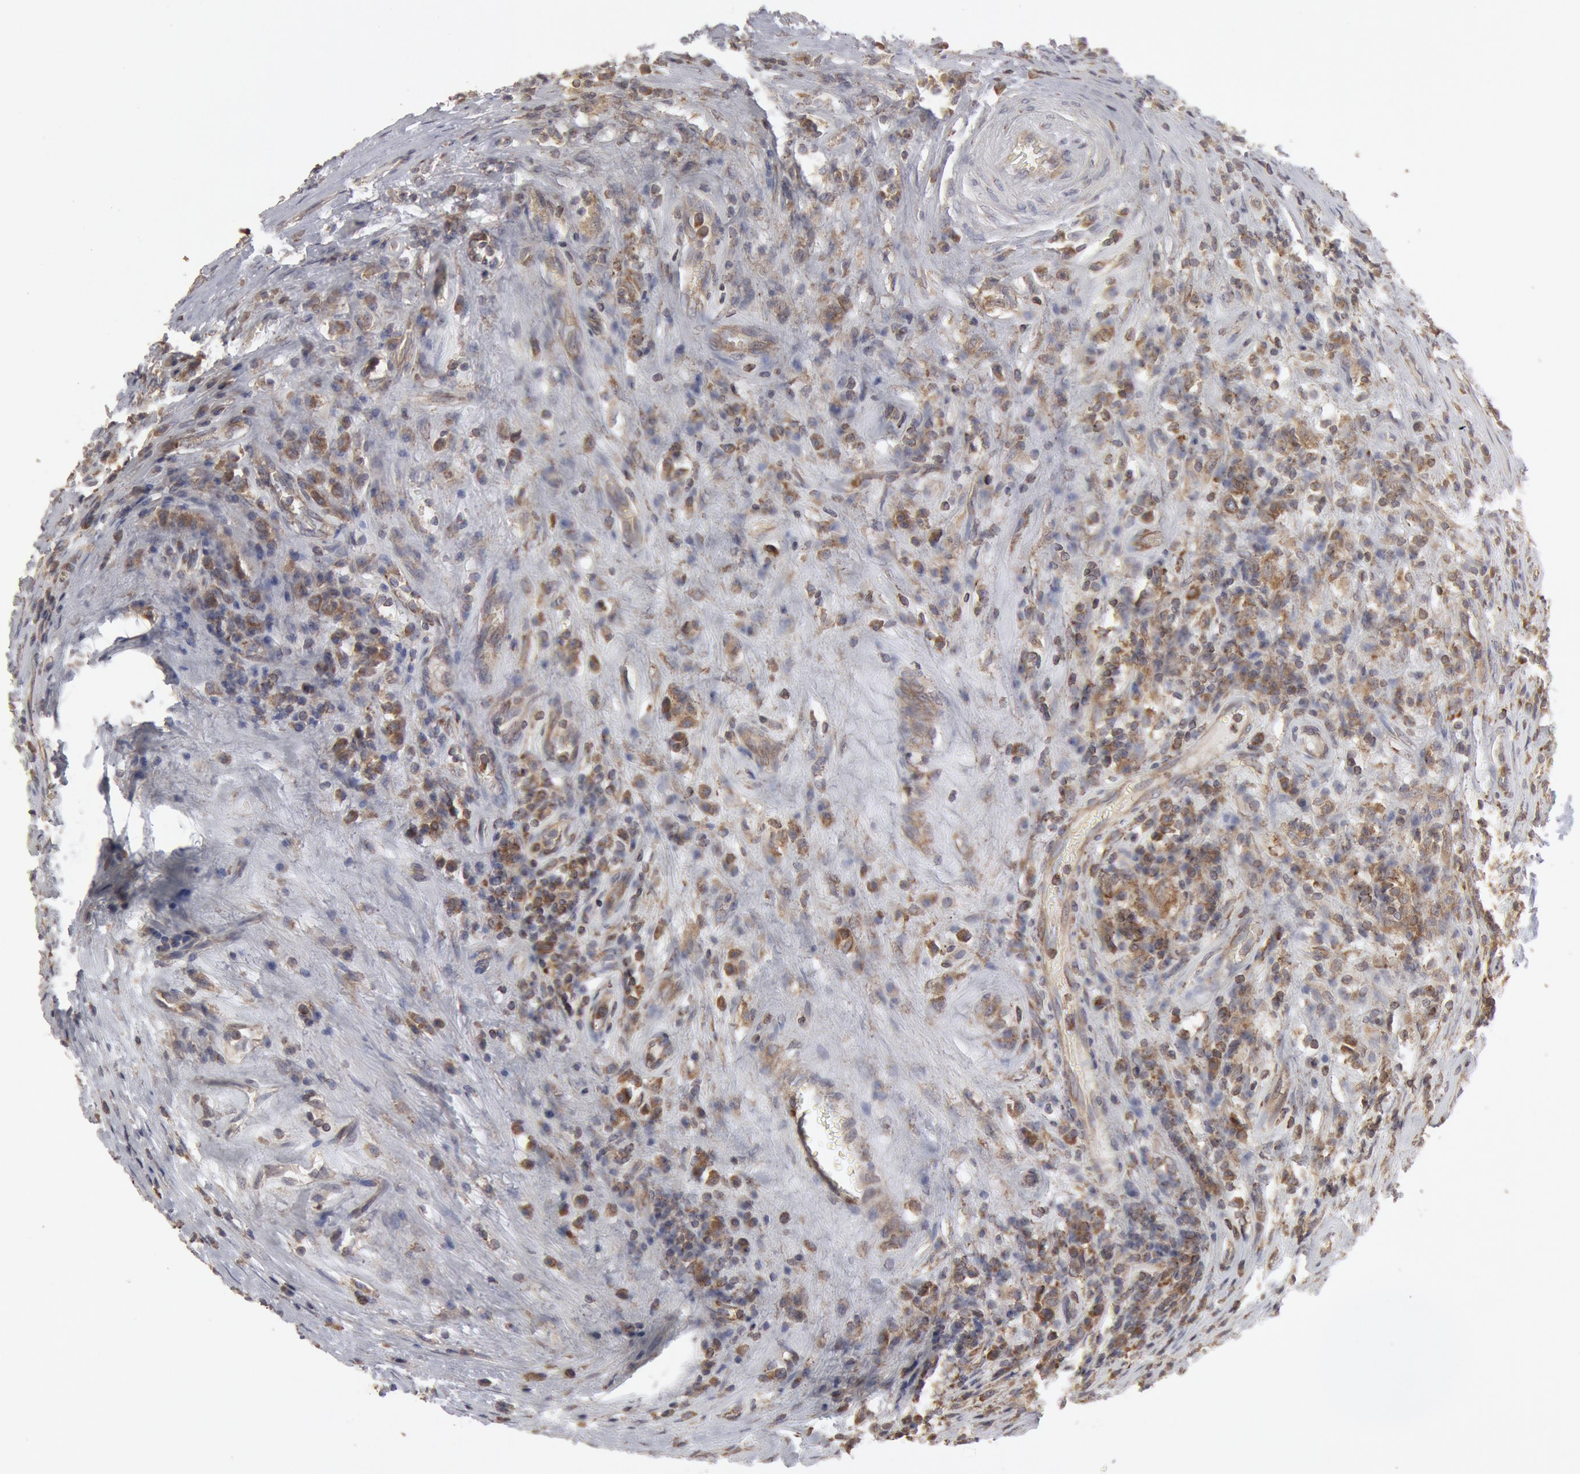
{"staining": {"intensity": "moderate", "quantity": ">75%", "location": "cytoplasmic/membranous"}, "tissue": "testis cancer", "cell_type": "Tumor cells", "image_type": "cancer", "snomed": [{"axis": "morphology", "description": "Seminoma, NOS"}, {"axis": "topography", "description": "Testis"}], "caption": "Immunohistochemical staining of testis cancer exhibits medium levels of moderate cytoplasmic/membranous positivity in about >75% of tumor cells.", "gene": "OSBPL8", "patient": {"sex": "male", "age": 34}}